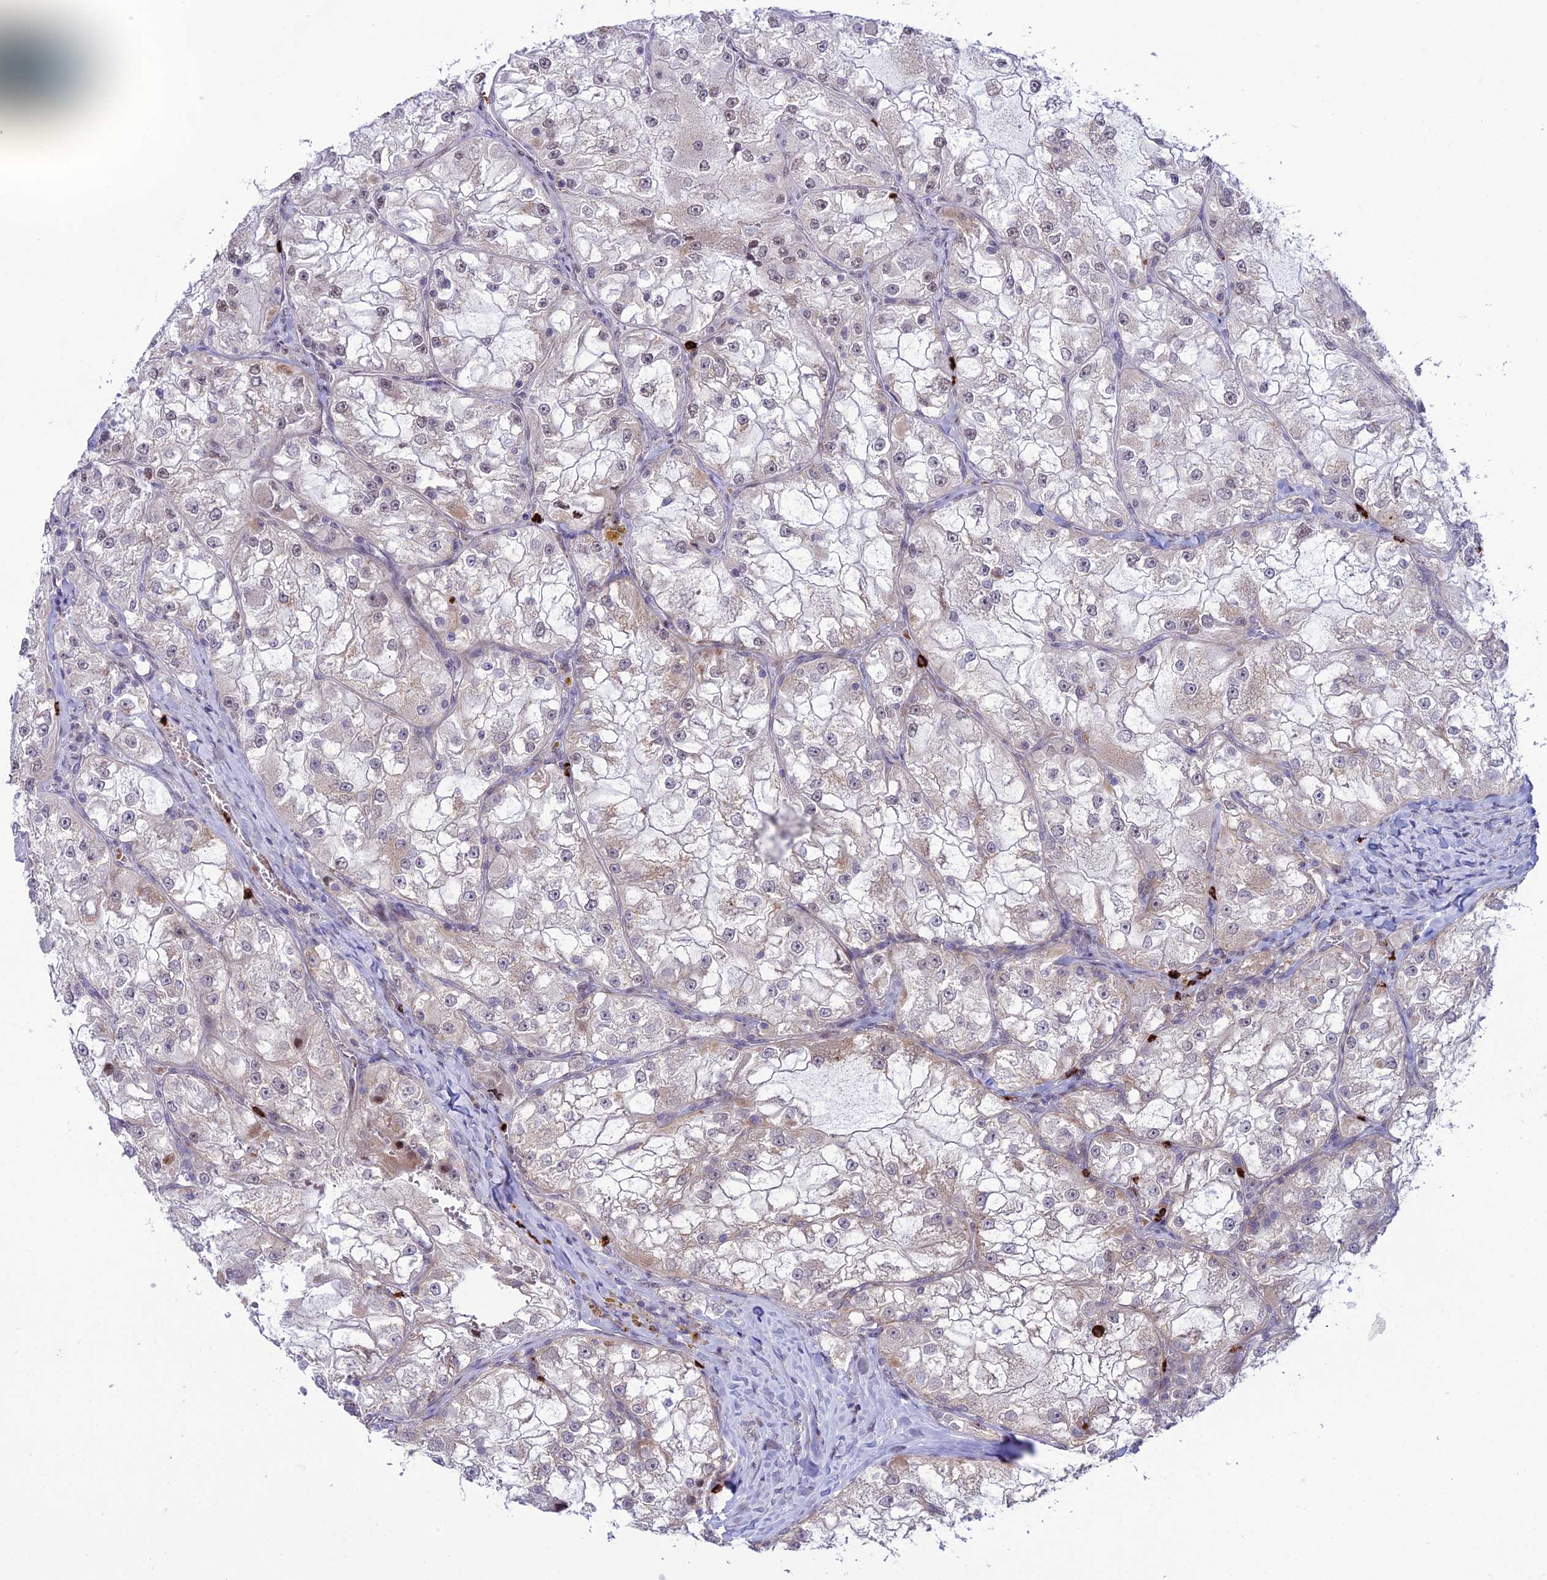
{"staining": {"intensity": "negative", "quantity": "none", "location": "none"}, "tissue": "renal cancer", "cell_type": "Tumor cells", "image_type": "cancer", "snomed": [{"axis": "morphology", "description": "Adenocarcinoma, NOS"}, {"axis": "topography", "description": "Kidney"}], "caption": "Protein analysis of renal cancer (adenocarcinoma) shows no significant positivity in tumor cells.", "gene": "COL6A6", "patient": {"sex": "female", "age": 72}}